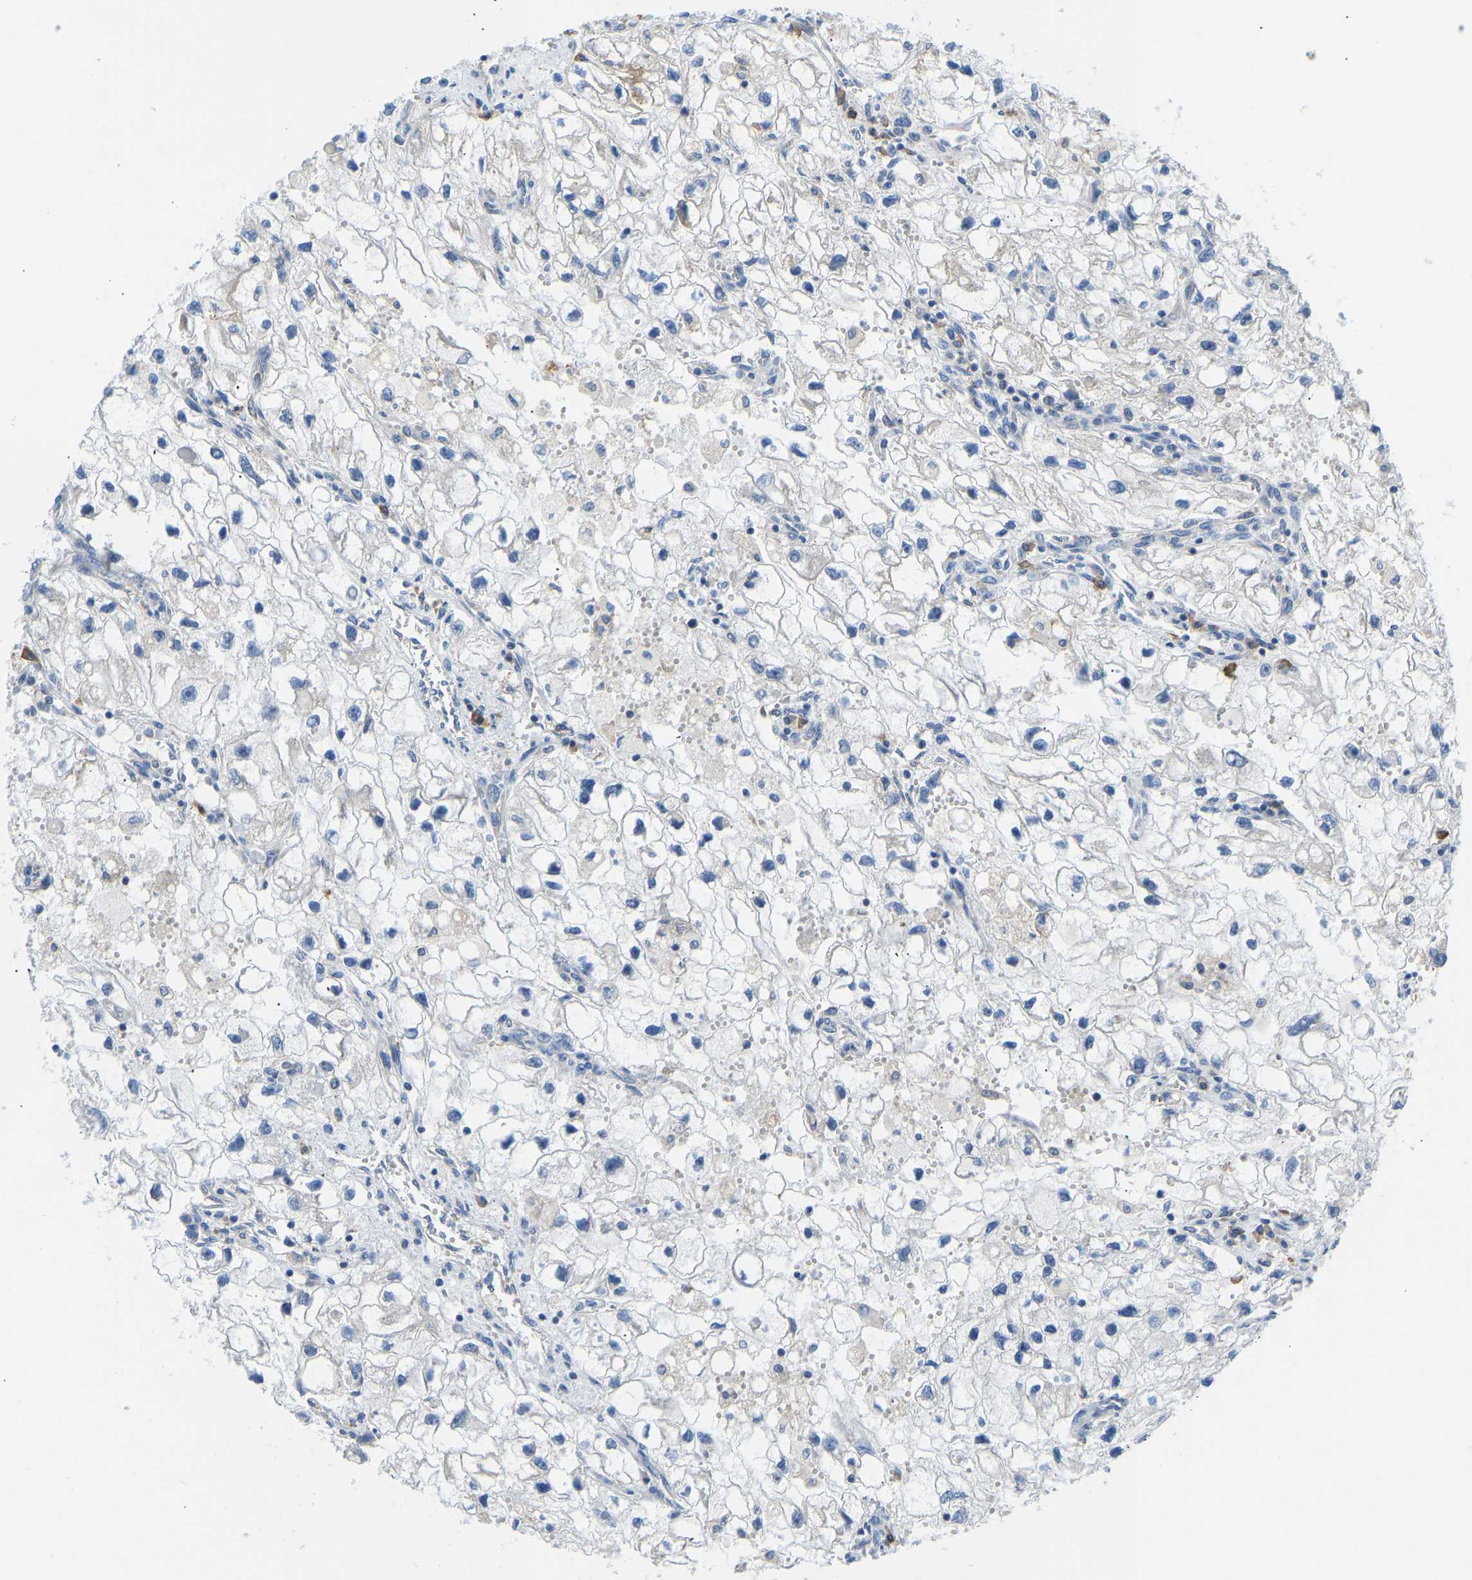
{"staining": {"intensity": "negative", "quantity": "none", "location": "none"}, "tissue": "renal cancer", "cell_type": "Tumor cells", "image_type": "cancer", "snomed": [{"axis": "morphology", "description": "Adenocarcinoma, NOS"}, {"axis": "topography", "description": "Kidney"}], "caption": "Immunohistochemical staining of adenocarcinoma (renal) displays no significant expression in tumor cells. (DAB (3,3'-diaminobenzidine) immunohistochemistry (IHC) with hematoxylin counter stain).", "gene": "VRK1", "patient": {"sex": "female", "age": 70}}